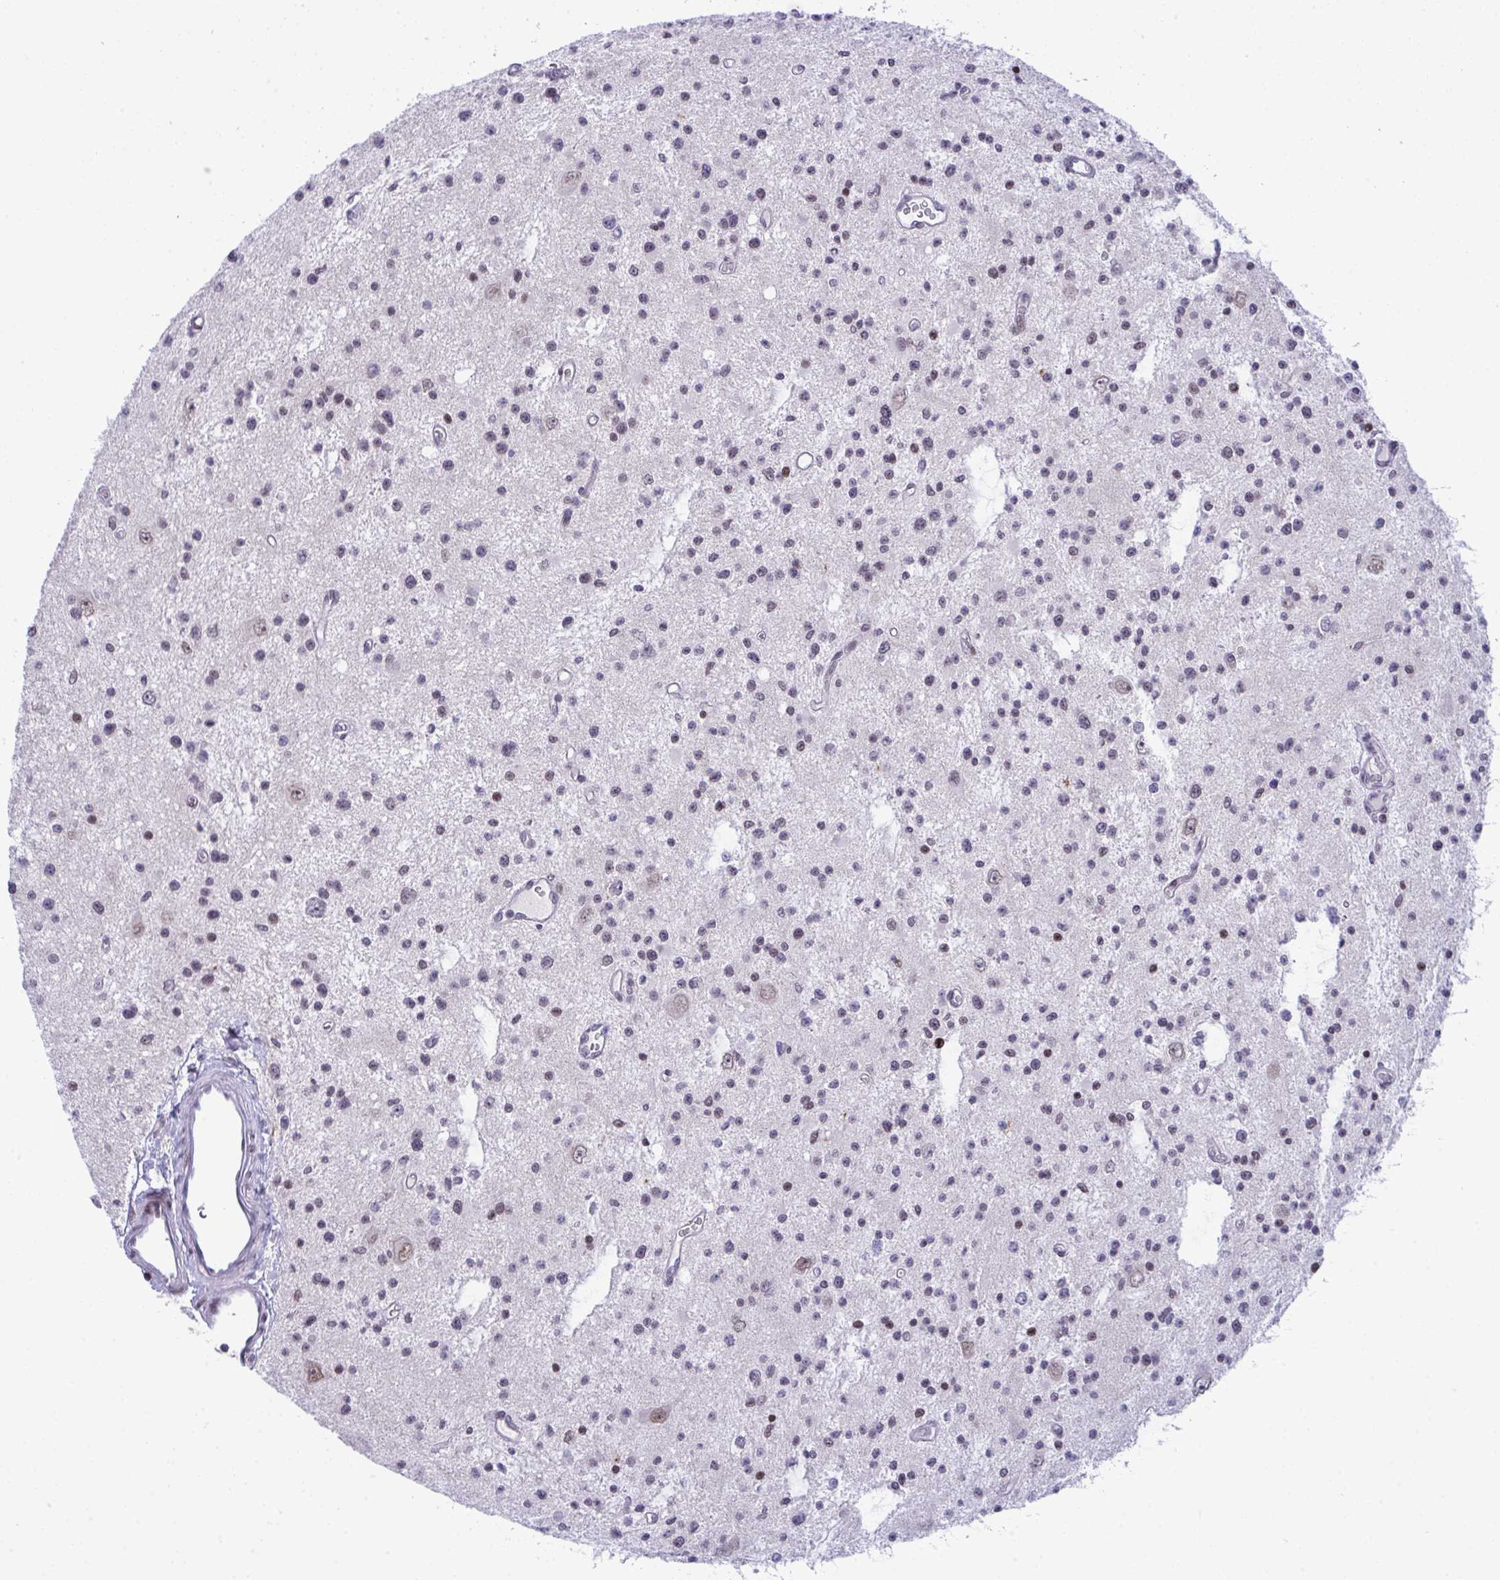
{"staining": {"intensity": "negative", "quantity": "none", "location": "none"}, "tissue": "glioma", "cell_type": "Tumor cells", "image_type": "cancer", "snomed": [{"axis": "morphology", "description": "Glioma, malignant, Low grade"}, {"axis": "topography", "description": "Brain"}], "caption": "There is no significant staining in tumor cells of malignant glioma (low-grade). (DAB IHC, high magnification).", "gene": "ZFHX3", "patient": {"sex": "male", "age": 43}}